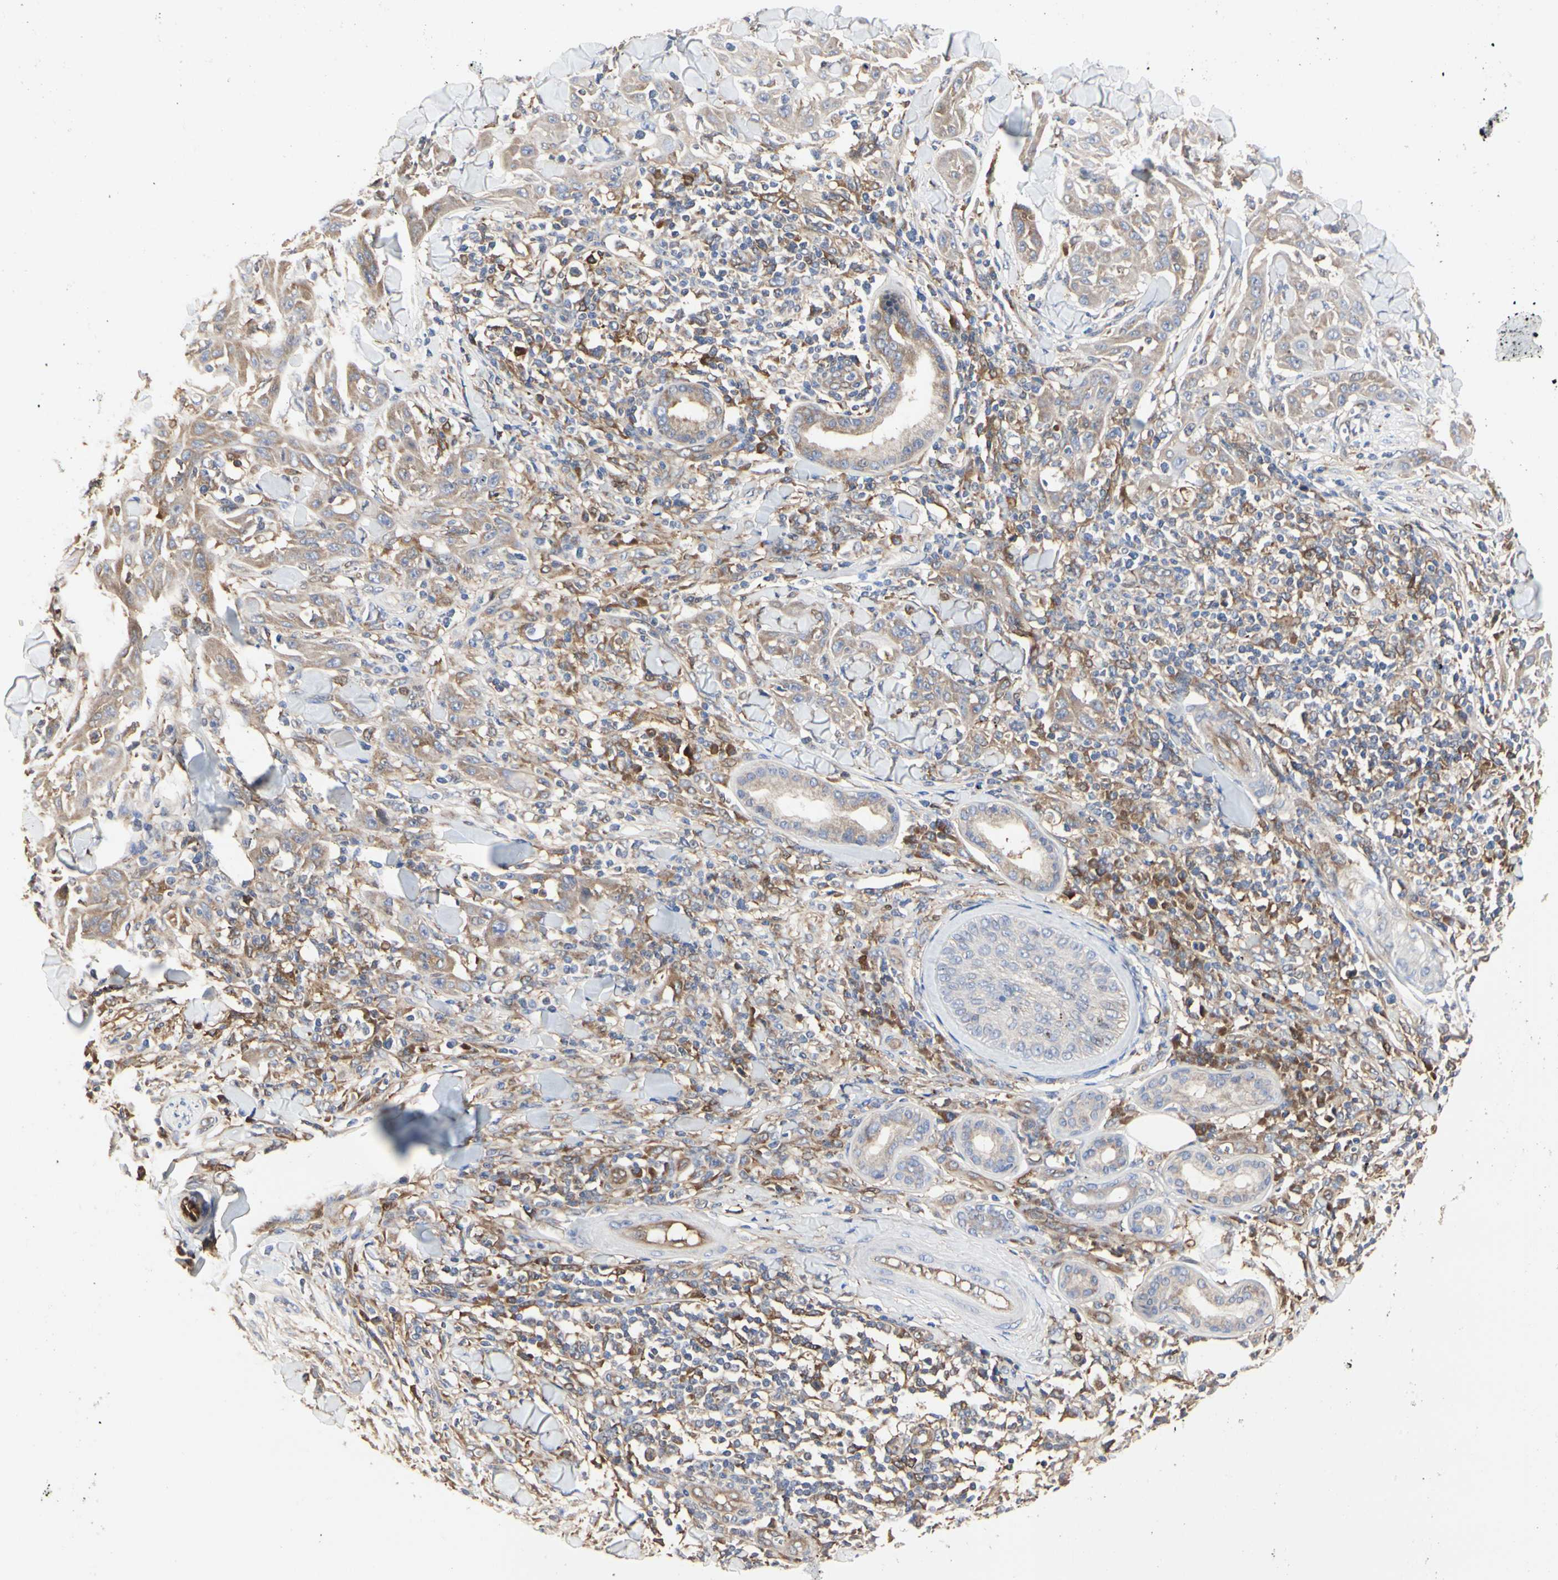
{"staining": {"intensity": "weak", "quantity": ">75%", "location": "cytoplasmic/membranous"}, "tissue": "skin cancer", "cell_type": "Tumor cells", "image_type": "cancer", "snomed": [{"axis": "morphology", "description": "Squamous cell carcinoma, NOS"}, {"axis": "topography", "description": "Skin"}], "caption": "Skin cancer (squamous cell carcinoma) stained with DAB (3,3'-diaminobenzidine) immunohistochemistry displays low levels of weak cytoplasmic/membranous positivity in approximately >75% of tumor cells.", "gene": "C3orf52", "patient": {"sex": "male", "age": 24}}